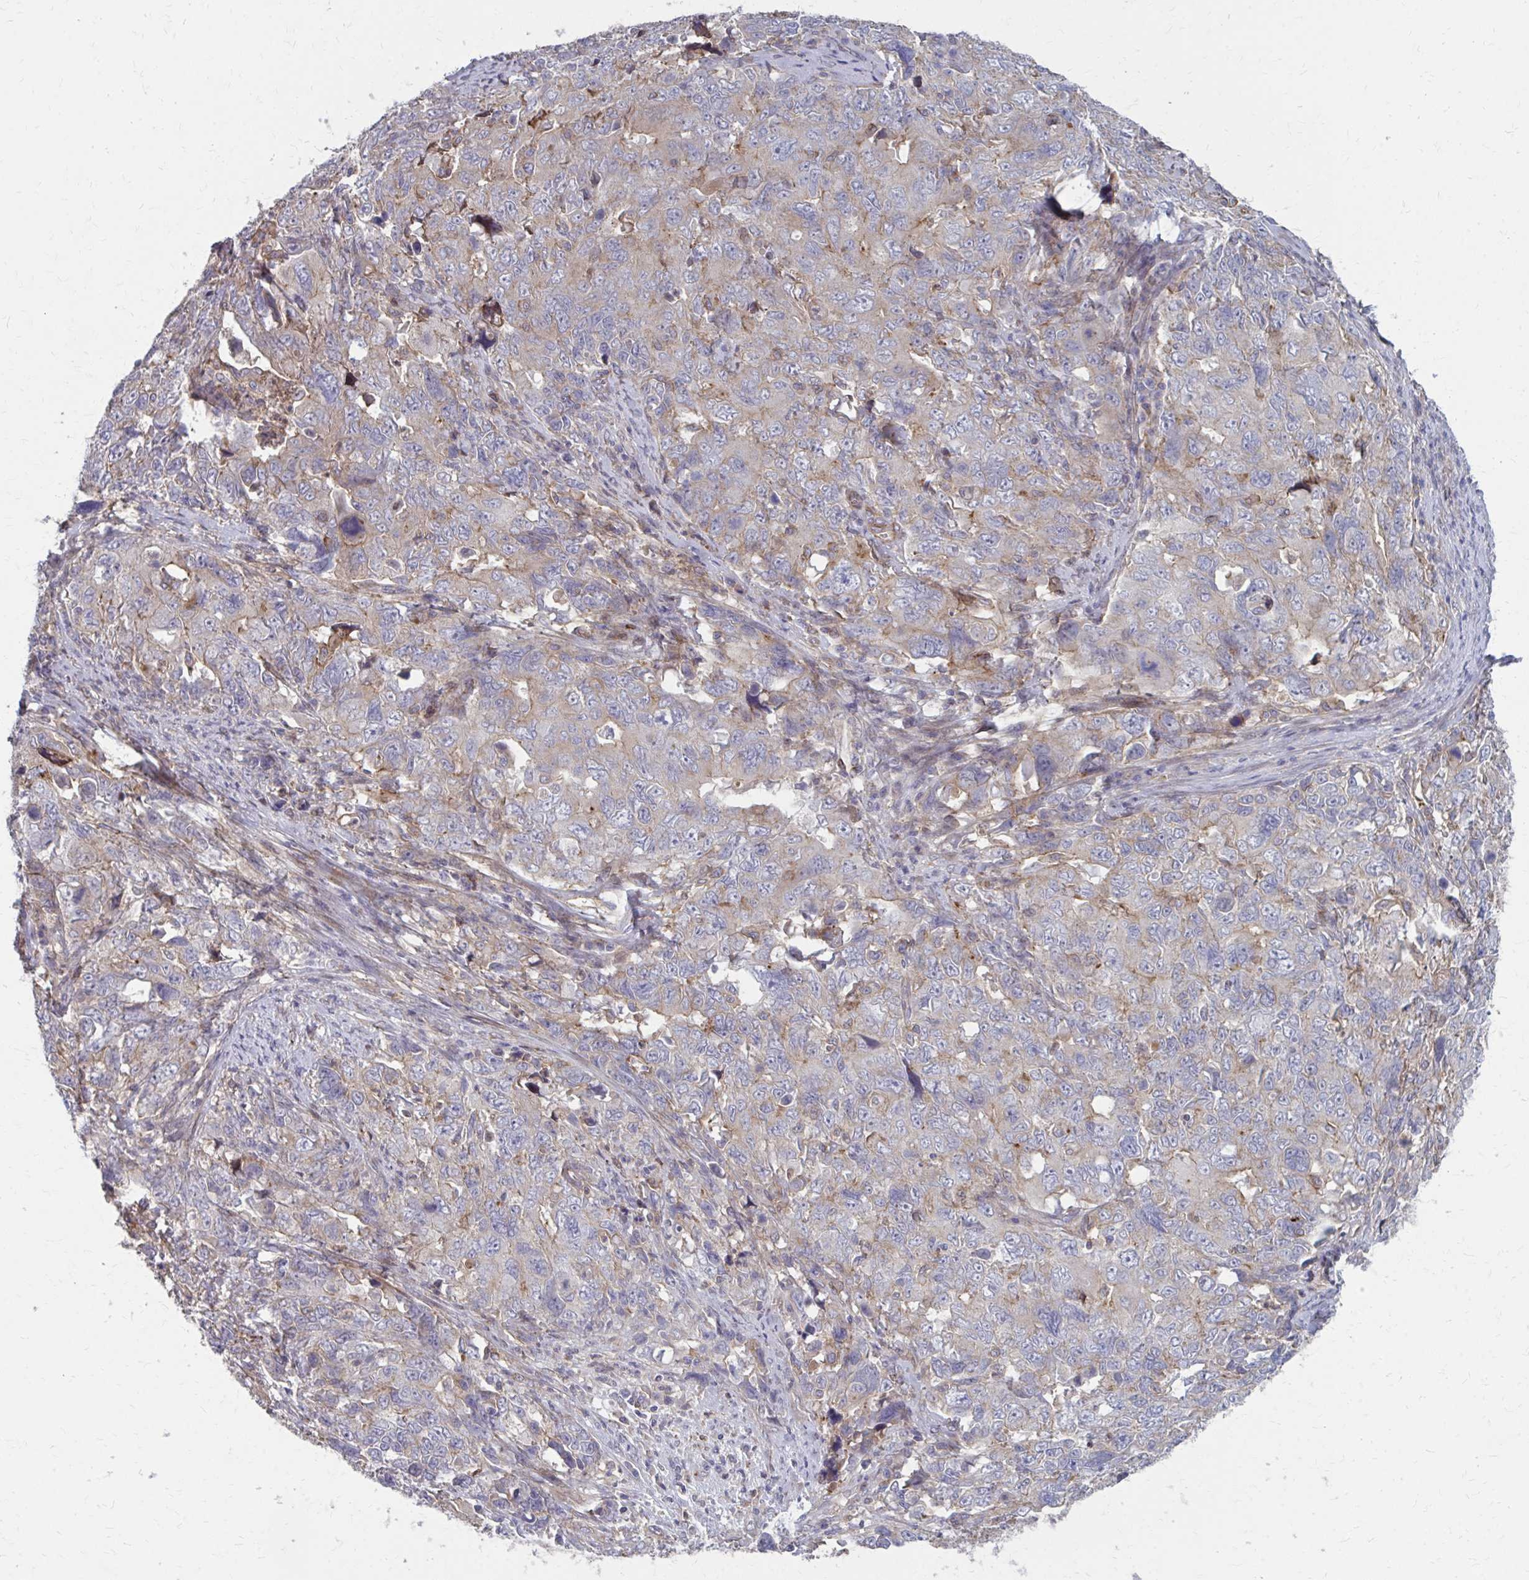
{"staining": {"intensity": "negative", "quantity": "none", "location": "none"}, "tissue": "cervical cancer", "cell_type": "Tumor cells", "image_type": "cancer", "snomed": [{"axis": "morphology", "description": "Adenocarcinoma, NOS"}, {"axis": "topography", "description": "Cervix"}], "caption": "Immunohistochemical staining of cervical adenocarcinoma shows no significant positivity in tumor cells.", "gene": "MMP14", "patient": {"sex": "female", "age": 63}}